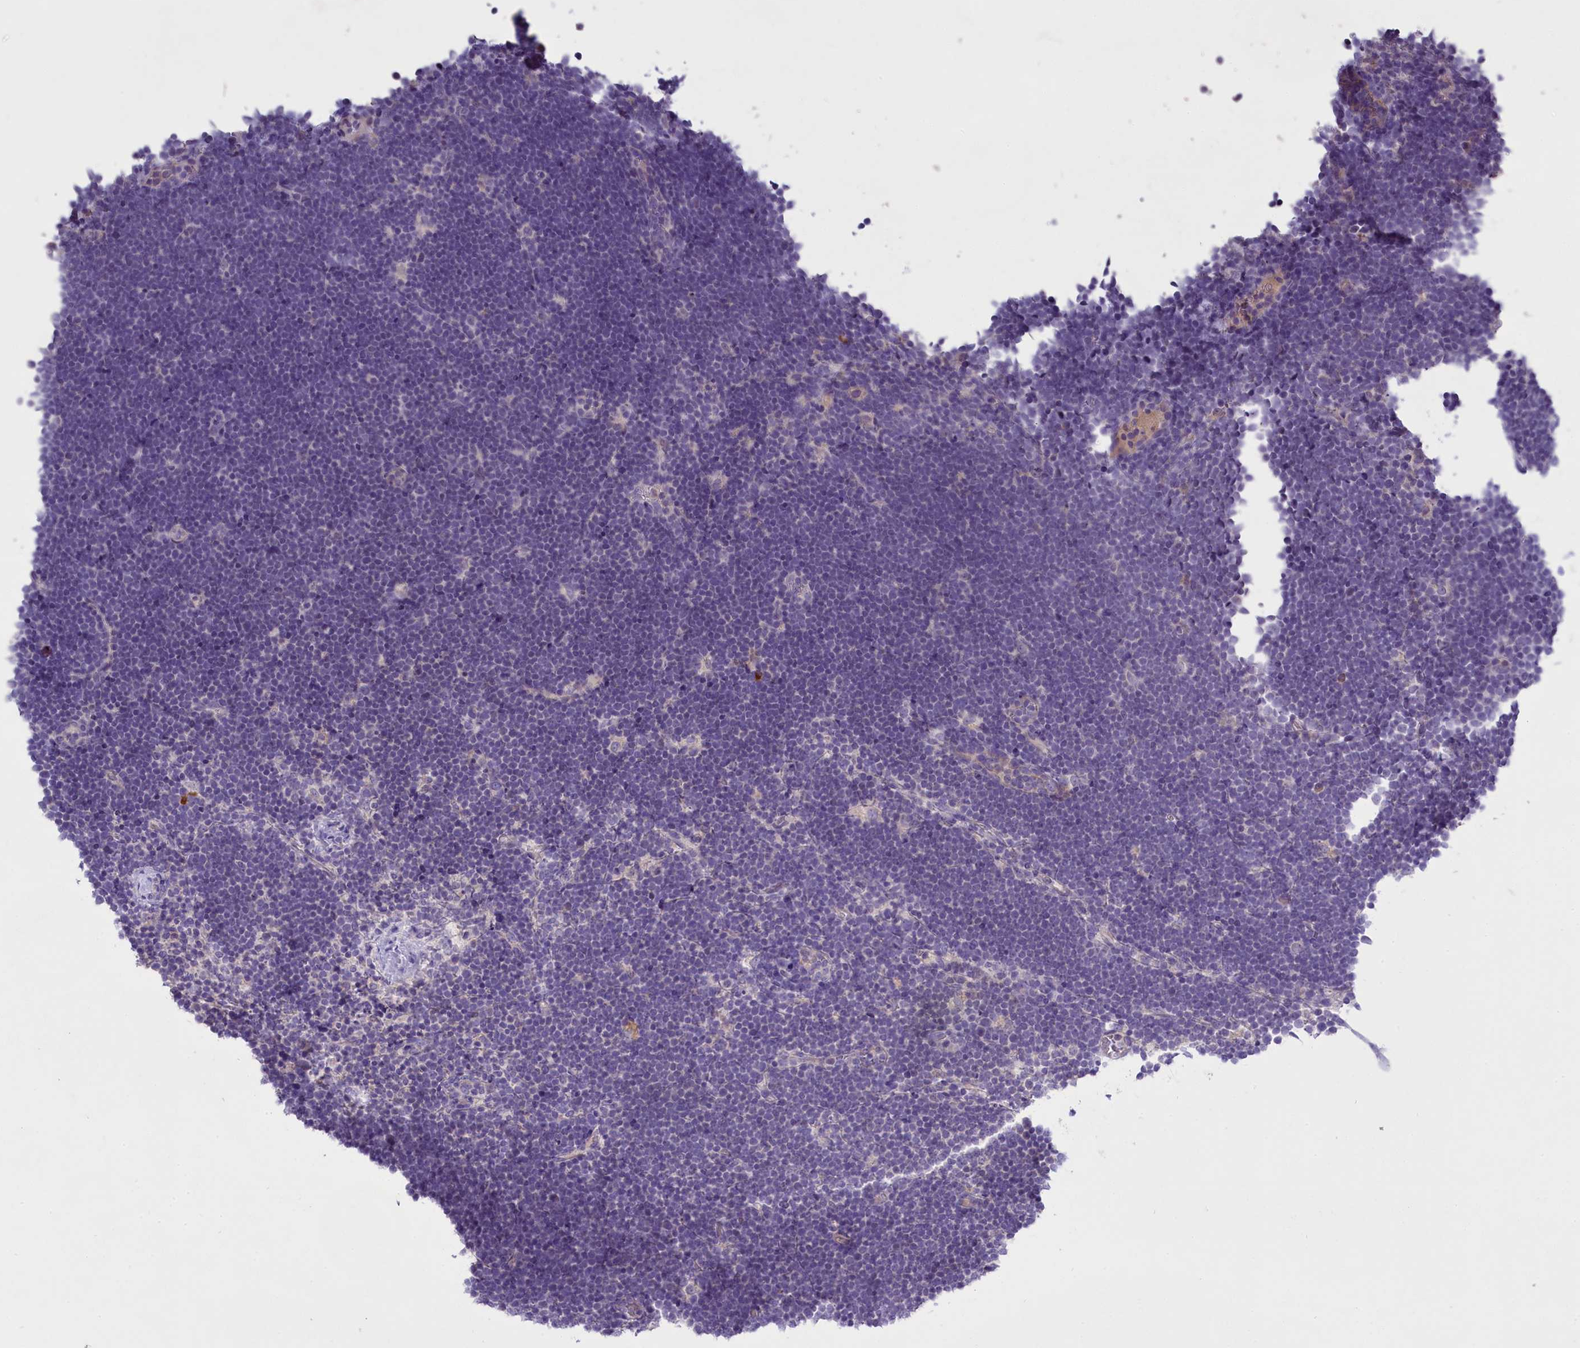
{"staining": {"intensity": "negative", "quantity": "none", "location": "none"}, "tissue": "lymphoma", "cell_type": "Tumor cells", "image_type": "cancer", "snomed": [{"axis": "morphology", "description": "Malignant lymphoma, non-Hodgkin's type, High grade"}, {"axis": "topography", "description": "Lymph node"}], "caption": "Lymphoma was stained to show a protein in brown. There is no significant staining in tumor cells. (DAB immunohistochemistry with hematoxylin counter stain).", "gene": "ENPP6", "patient": {"sex": "male", "age": 13}}